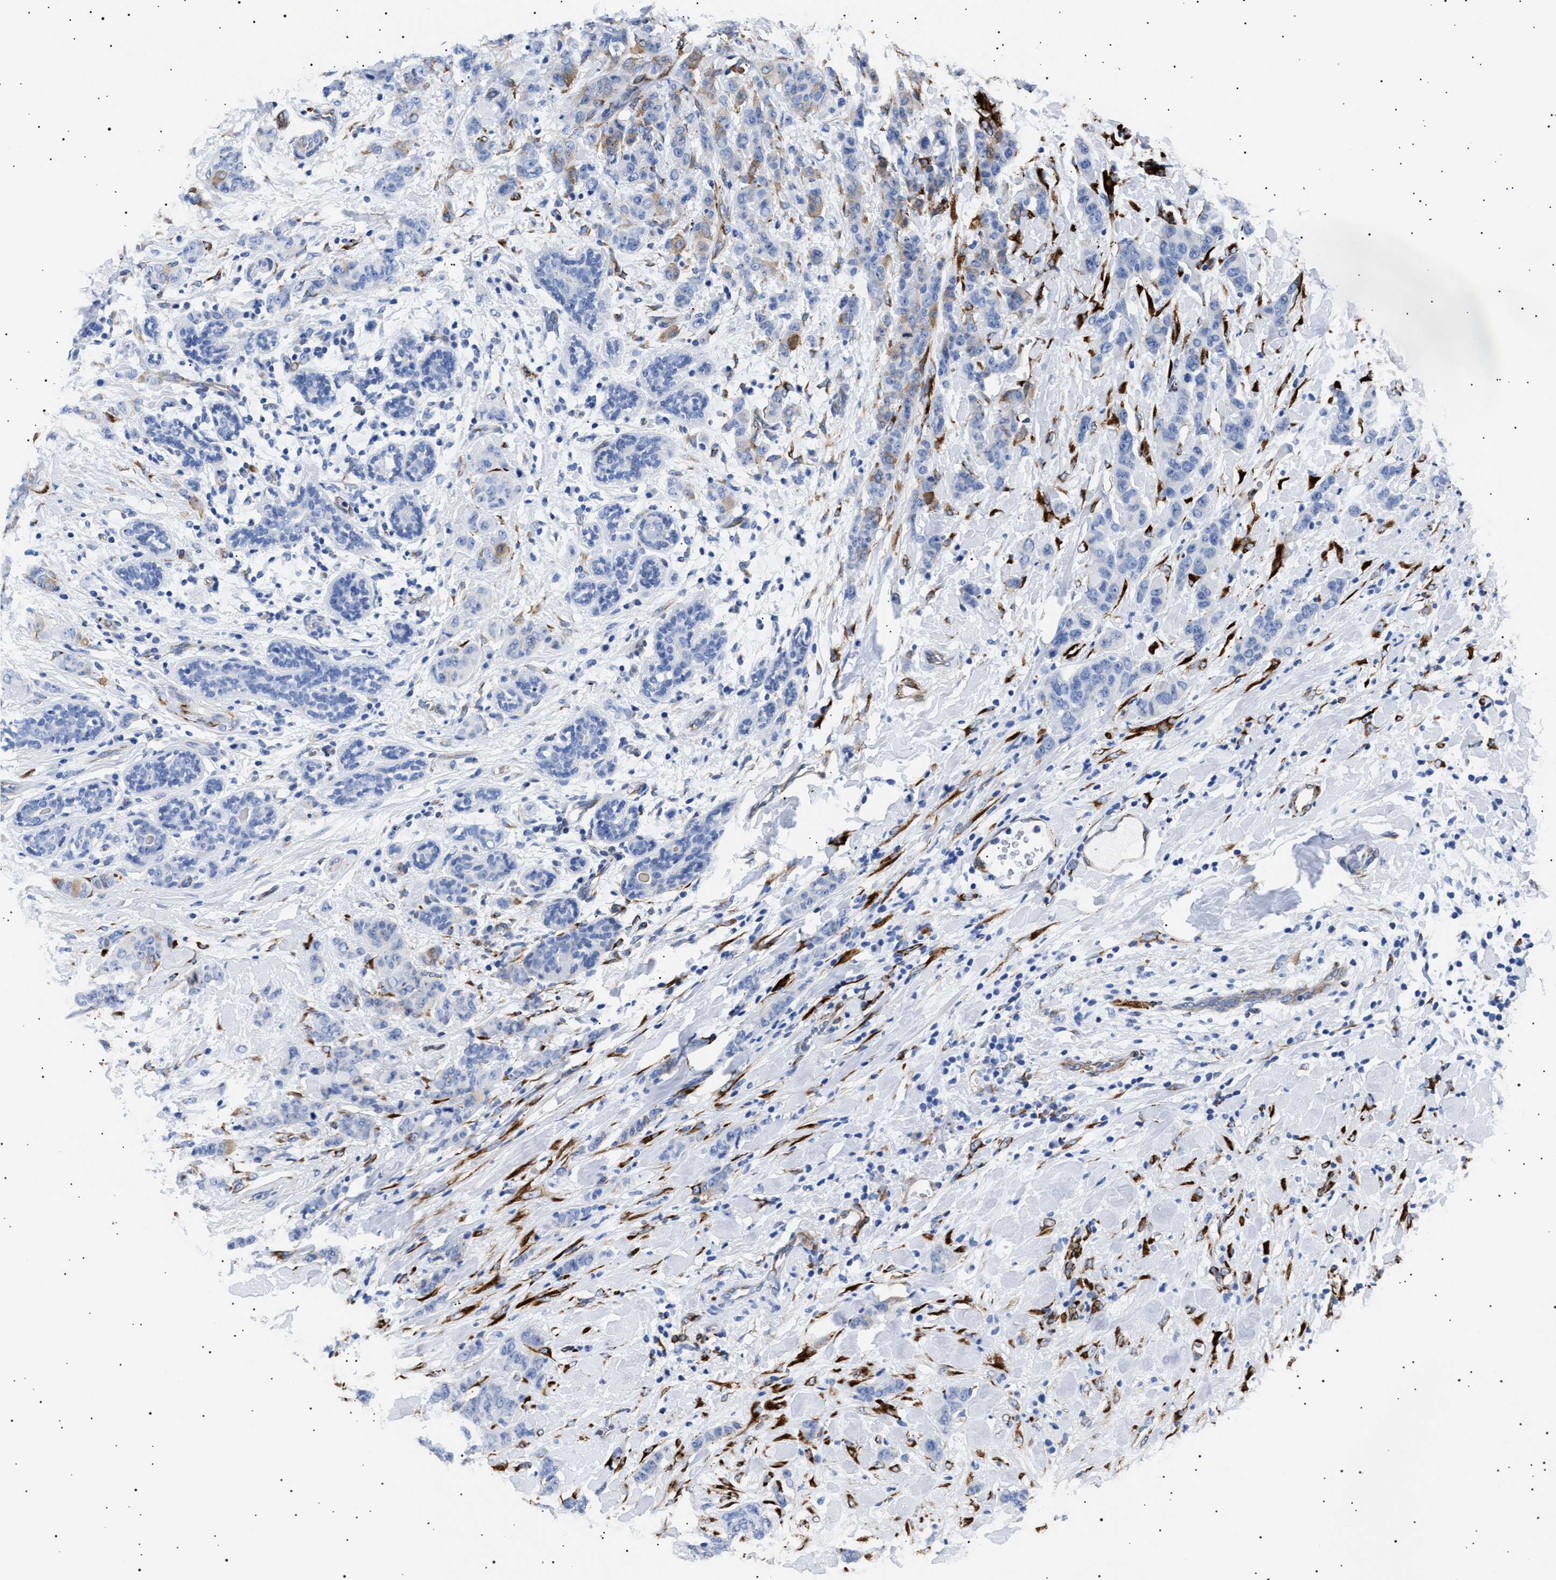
{"staining": {"intensity": "negative", "quantity": "none", "location": "none"}, "tissue": "breast cancer", "cell_type": "Tumor cells", "image_type": "cancer", "snomed": [{"axis": "morphology", "description": "Normal tissue, NOS"}, {"axis": "morphology", "description": "Duct carcinoma"}, {"axis": "topography", "description": "Breast"}], "caption": "Breast cancer (intraductal carcinoma) was stained to show a protein in brown. There is no significant staining in tumor cells.", "gene": "HEMGN", "patient": {"sex": "female", "age": 40}}